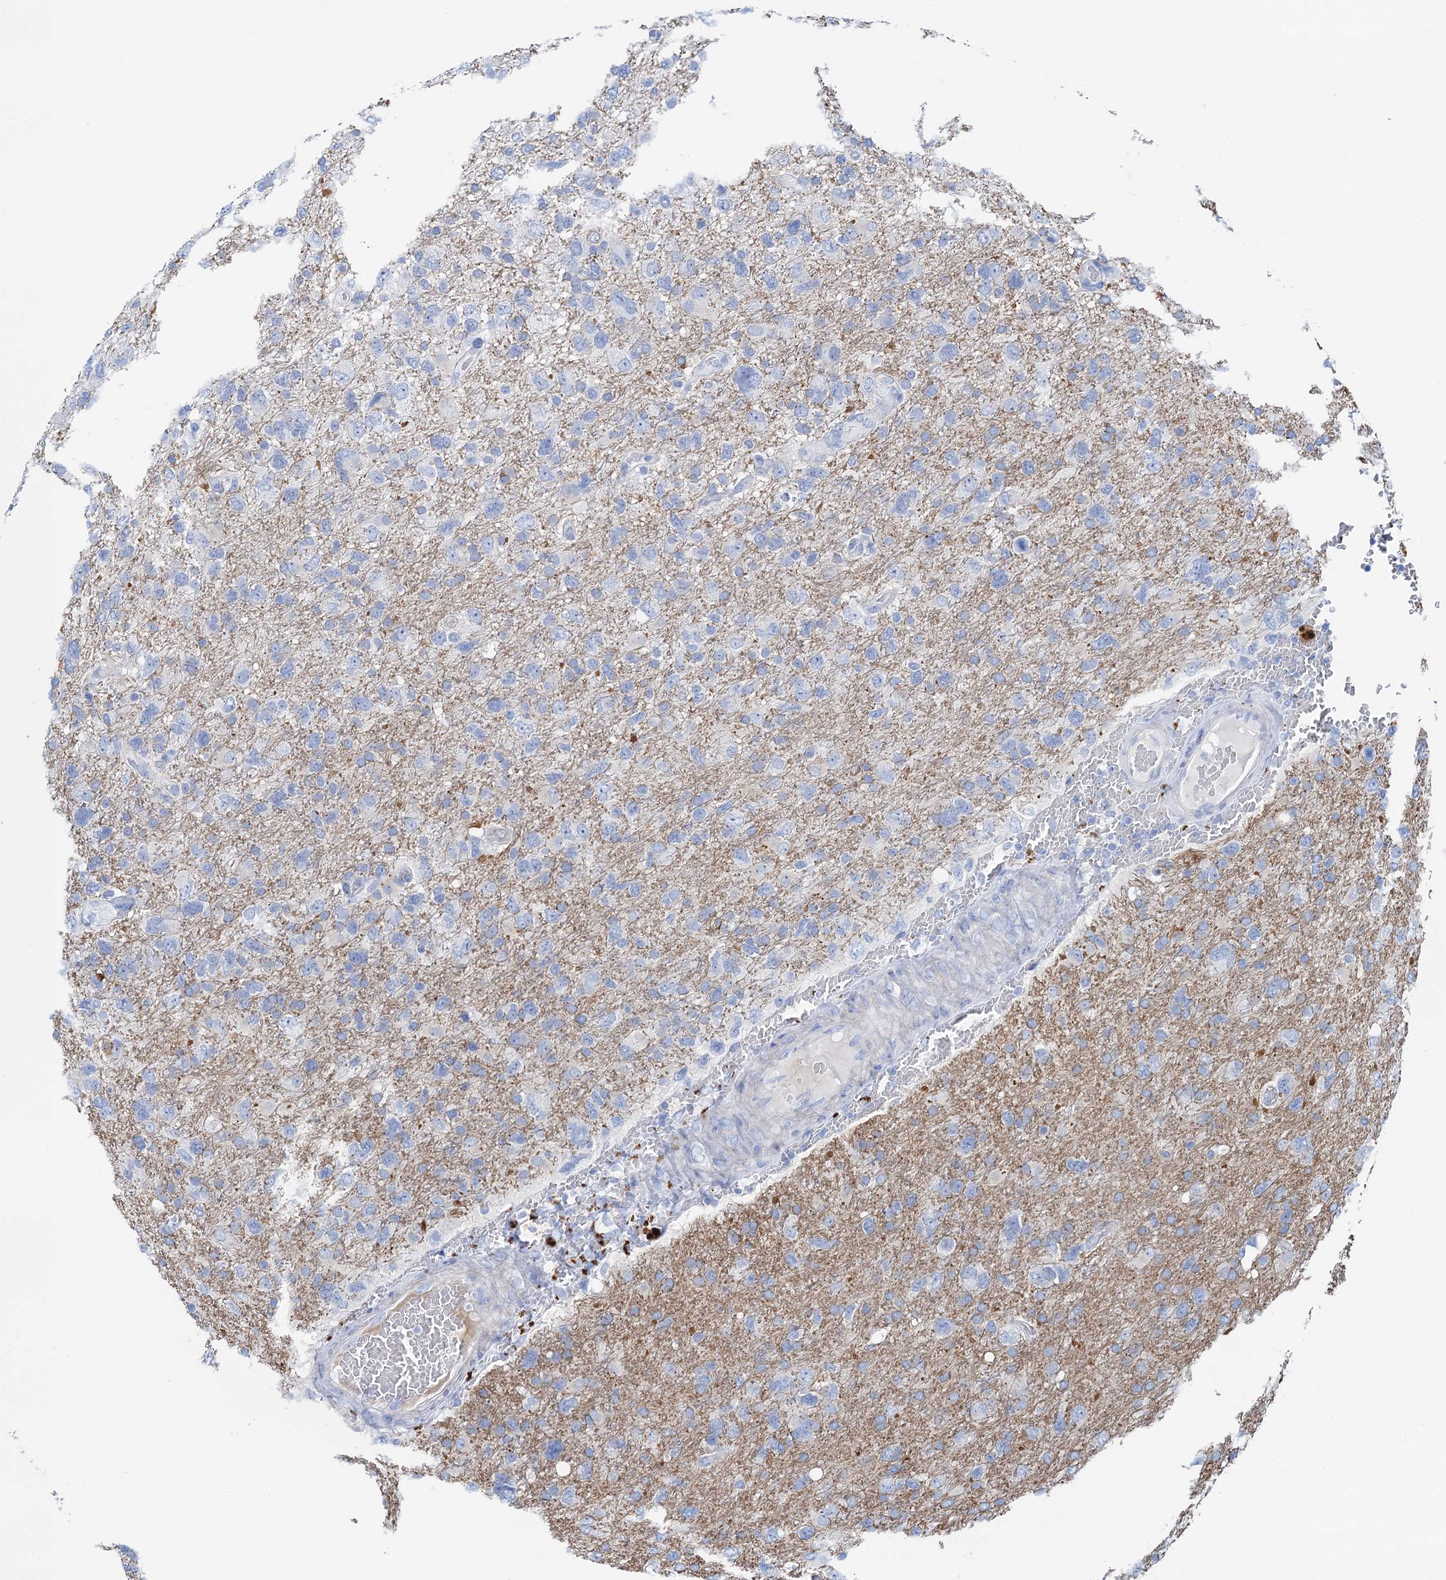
{"staining": {"intensity": "negative", "quantity": "none", "location": "none"}, "tissue": "glioma", "cell_type": "Tumor cells", "image_type": "cancer", "snomed": [{"axis": "morphology", "description": "Glioma, malignant, High grade"}, {"axis": "topography", "description": "Brain"}], "caption": "IHC of malignant glioma (high-grade) shows no staining in tumor cells.", "gene": "NLRP10", "patient": {"sex": "male", "age": 61}}